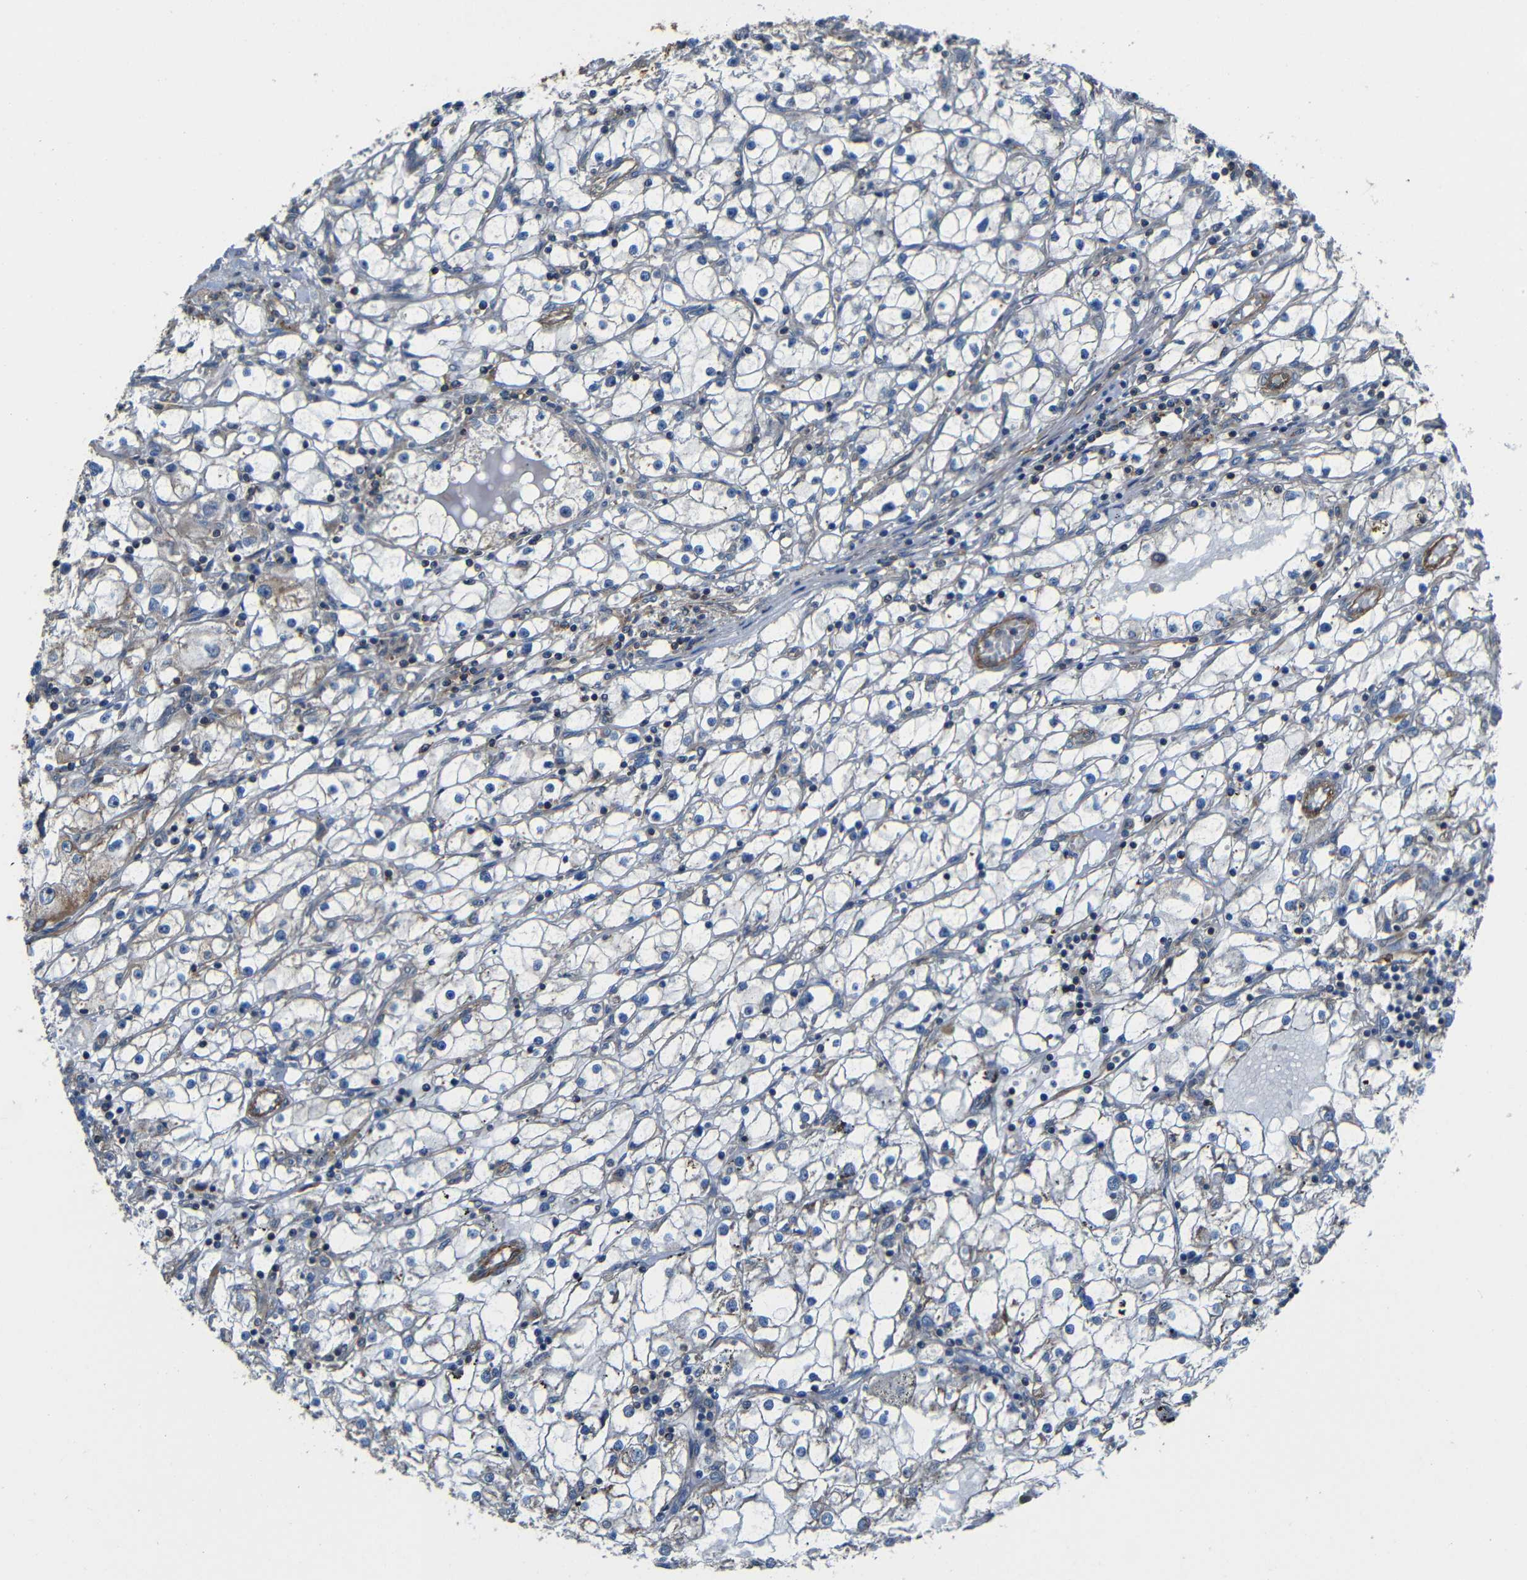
{"staining": {"intensity": "weak", "quantity": "25%-75%", "location": "cytoplasmic/membranous"}, "tissue": "renal cancer", "cell_type": "Tumor cells", "image_type": "cancer", "snomed": [{"axis": "morphology", "description": "Adenocarcinoma, NOS"}, {"axis": "topography", "description": "Kidney"}], "caption": "Immunohistochemical staining of renal cancer reveals low levels of weak cytoplasmic/membranous expression in approximately 25%-75% of tumor cells.", "gene": "PTCH1", "patient": {"sex": "male", "age": 56}}